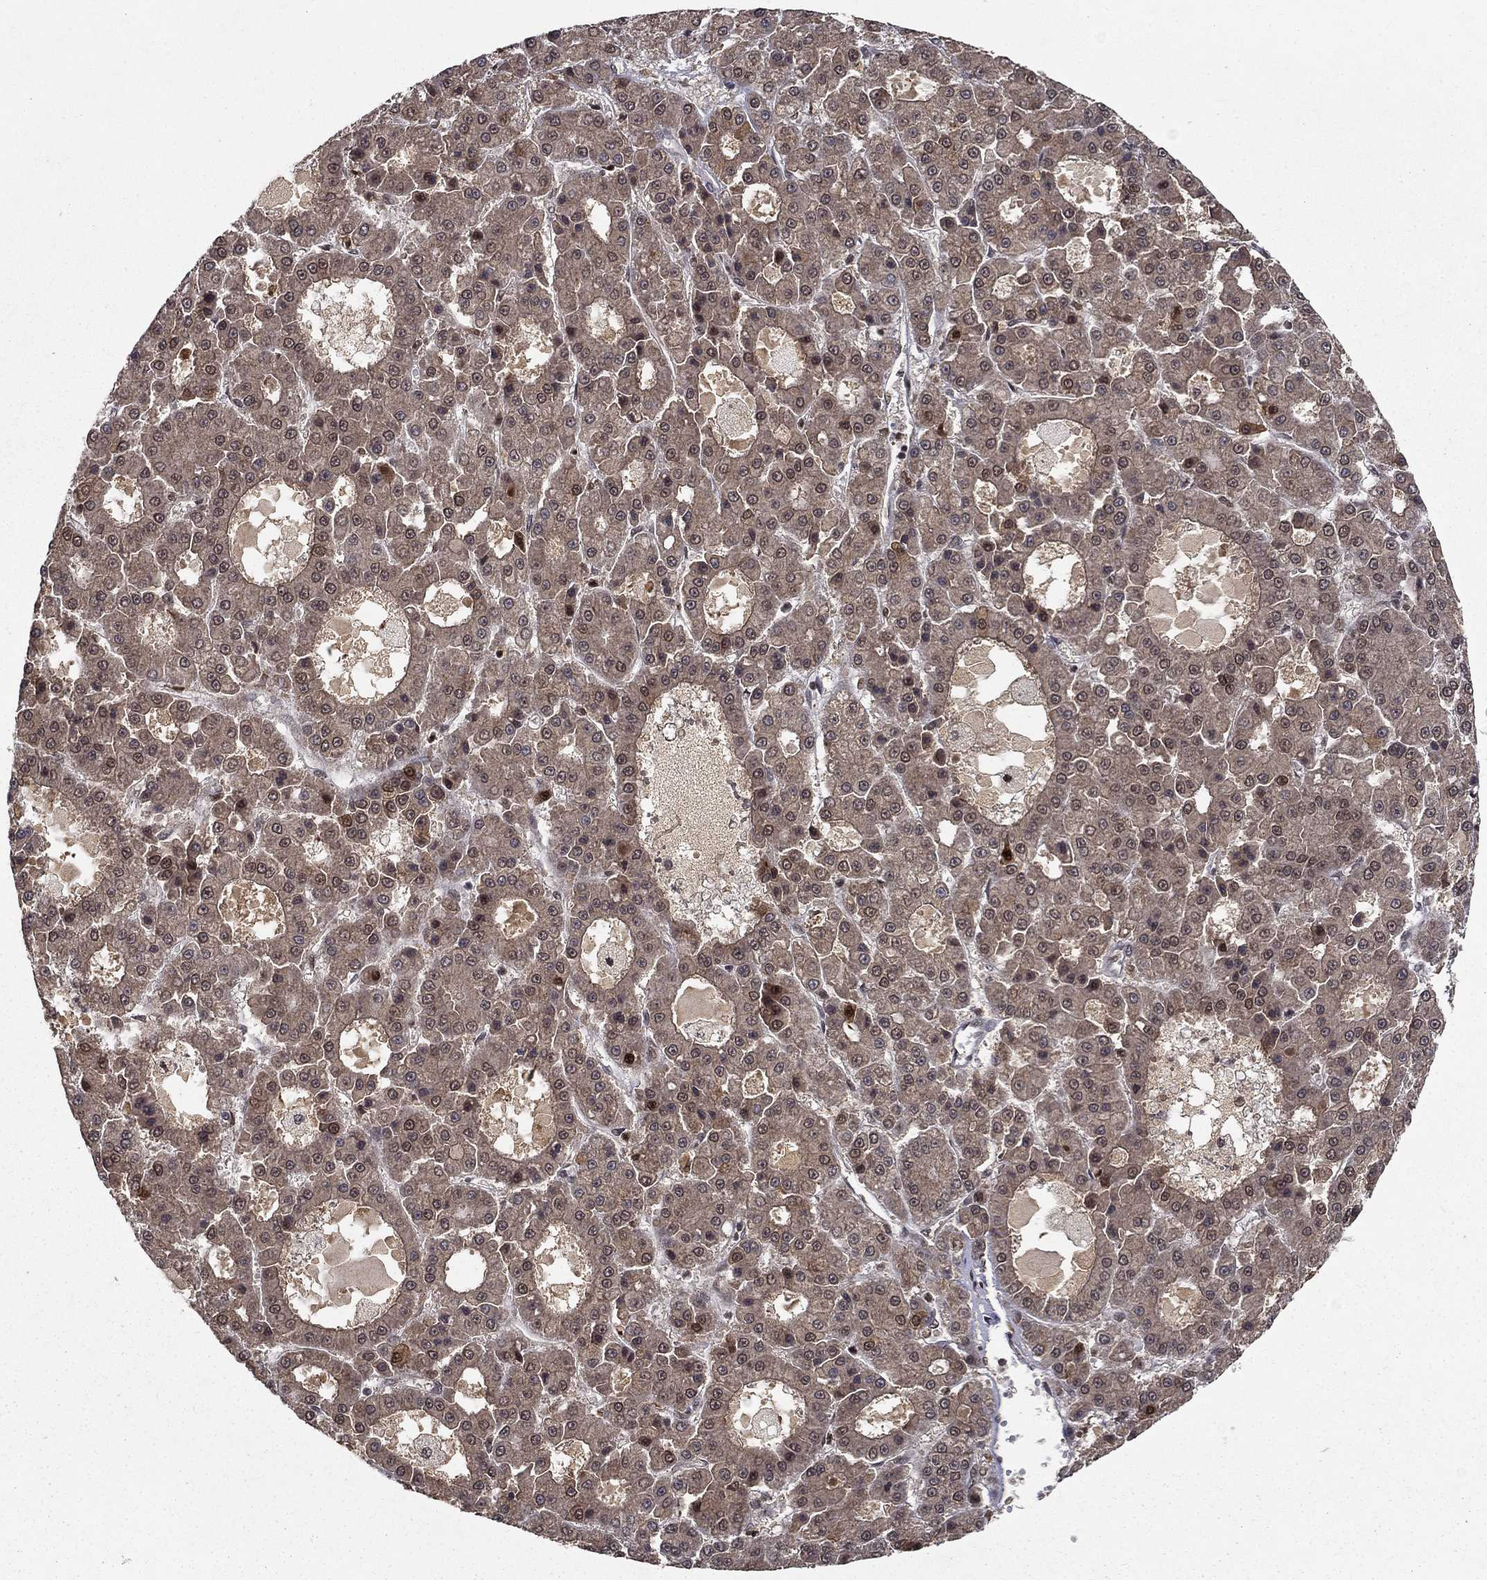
{"staining": {"intensity": "moderate", "quantity": "25%-75%", "location": "cytoplasmic/membranous,nuclear"}, "tissue": "liver cancer", "cell_type": "Tumor cells", "image_type": "cancer", "snomed": [{"axis": "morphology", "description": "Carcinoma, Hepatocellular, NOS"}, {"axis": "topography", "description": "Liver"}], "caption": "A histopathology image showing moderate cytoplasmic/membranous and nuclear positivity in approximately 25%-75% of tumor cells in liver hepatocellular carcinoma, as visualized by brown immunohistochemical staining.", "gene": "CDCA7L", "patient": {"sex": "male", "age": 70}}